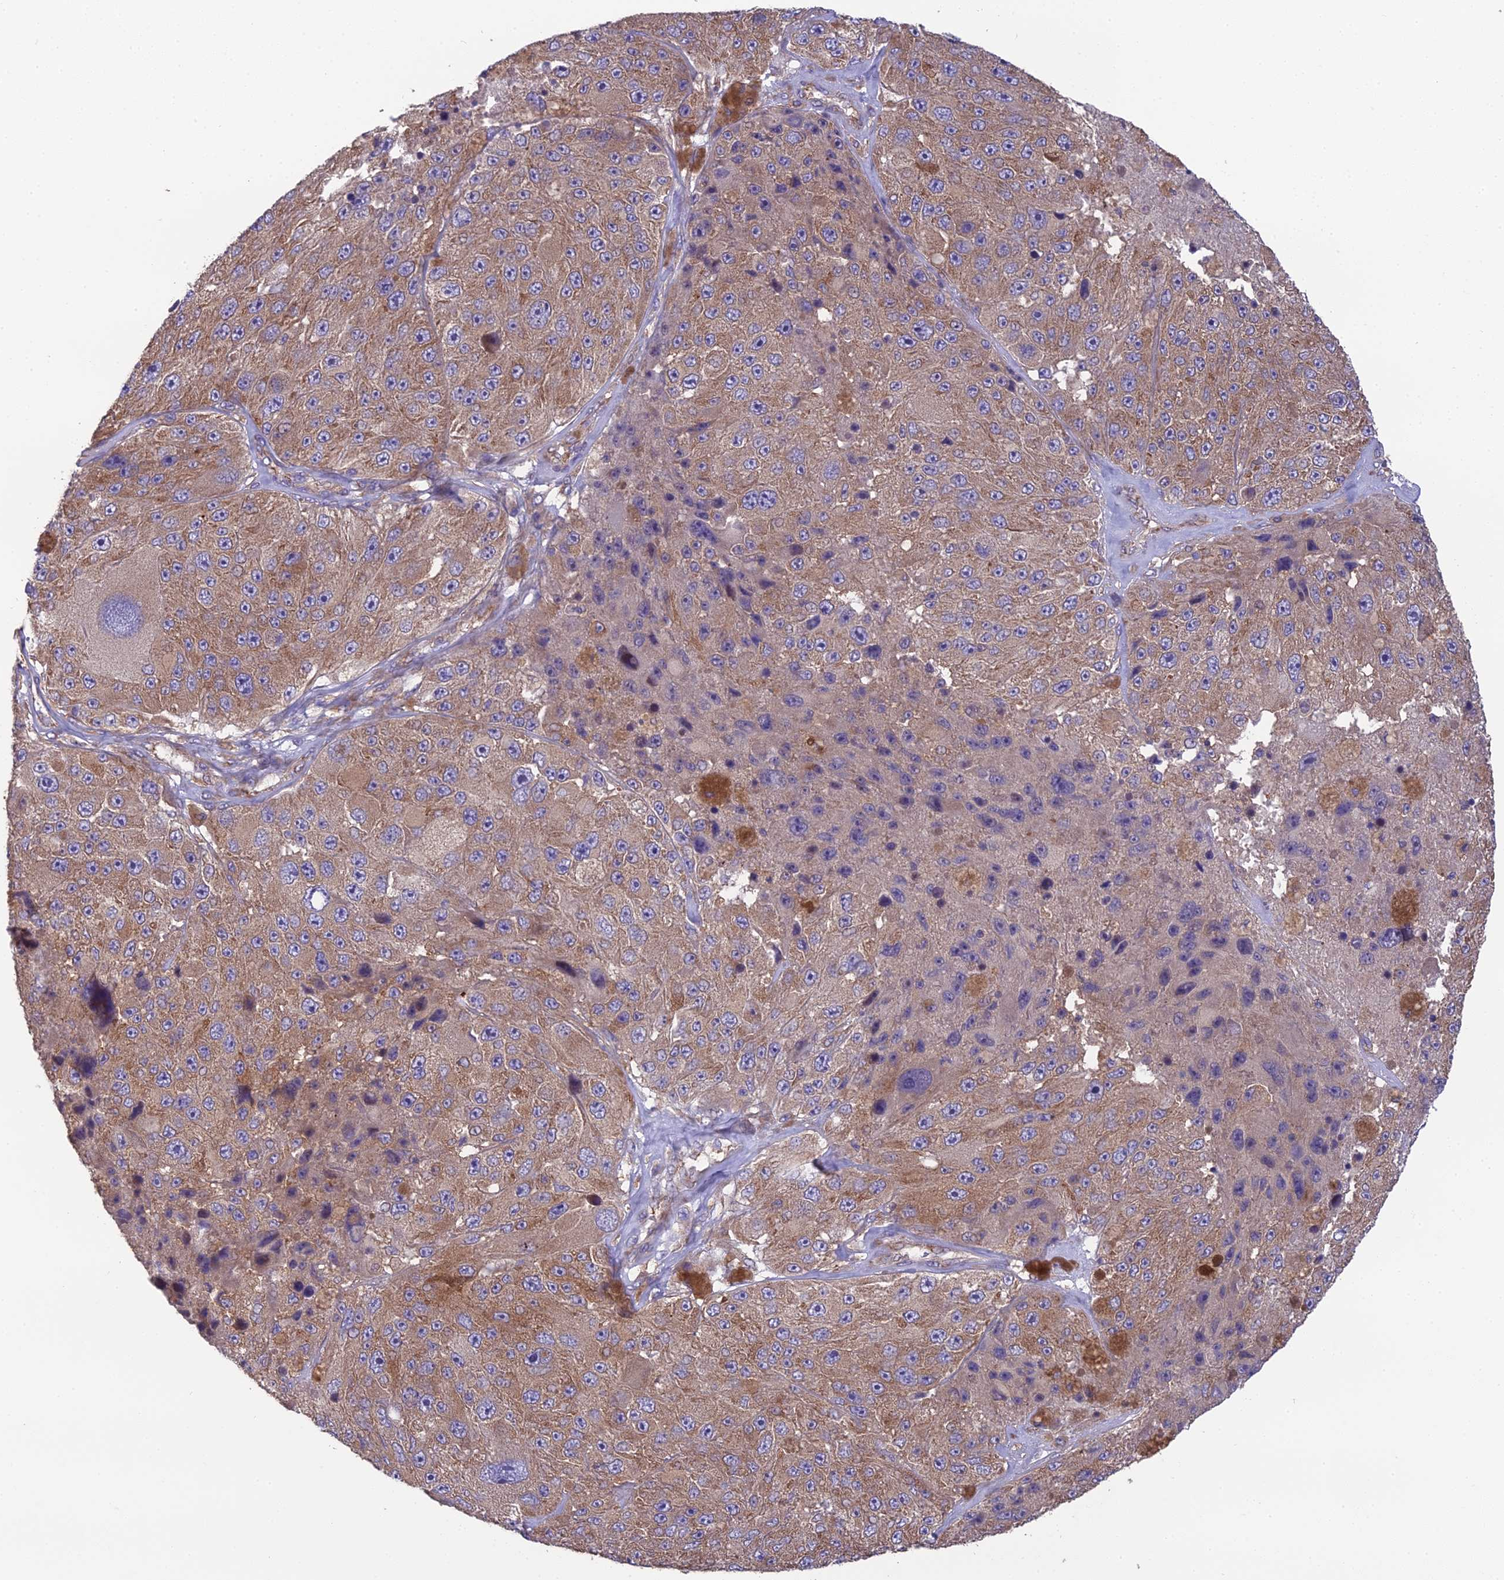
{"staining": {"intensity": "moderate", "quantity": ">75%", "location": "cytoplasmic/membranous"}, "tissue": "melanoma", "cell_type": "Tumor cells", "image_type": "cancer", "snomed": [{"axis": "morphology", "description": "Malignant melanoma, Metastatic site"}, {"axis": "topography", "description": "Lymph node"}], "caption": "A photomicrograph of human melanoma stained for a protein demonstrates moderate cytoplasmic/membranous brown staining in tumor cells.", "gene": "BLOC1S4", "patient": {"sex": "male", "age": 62}}